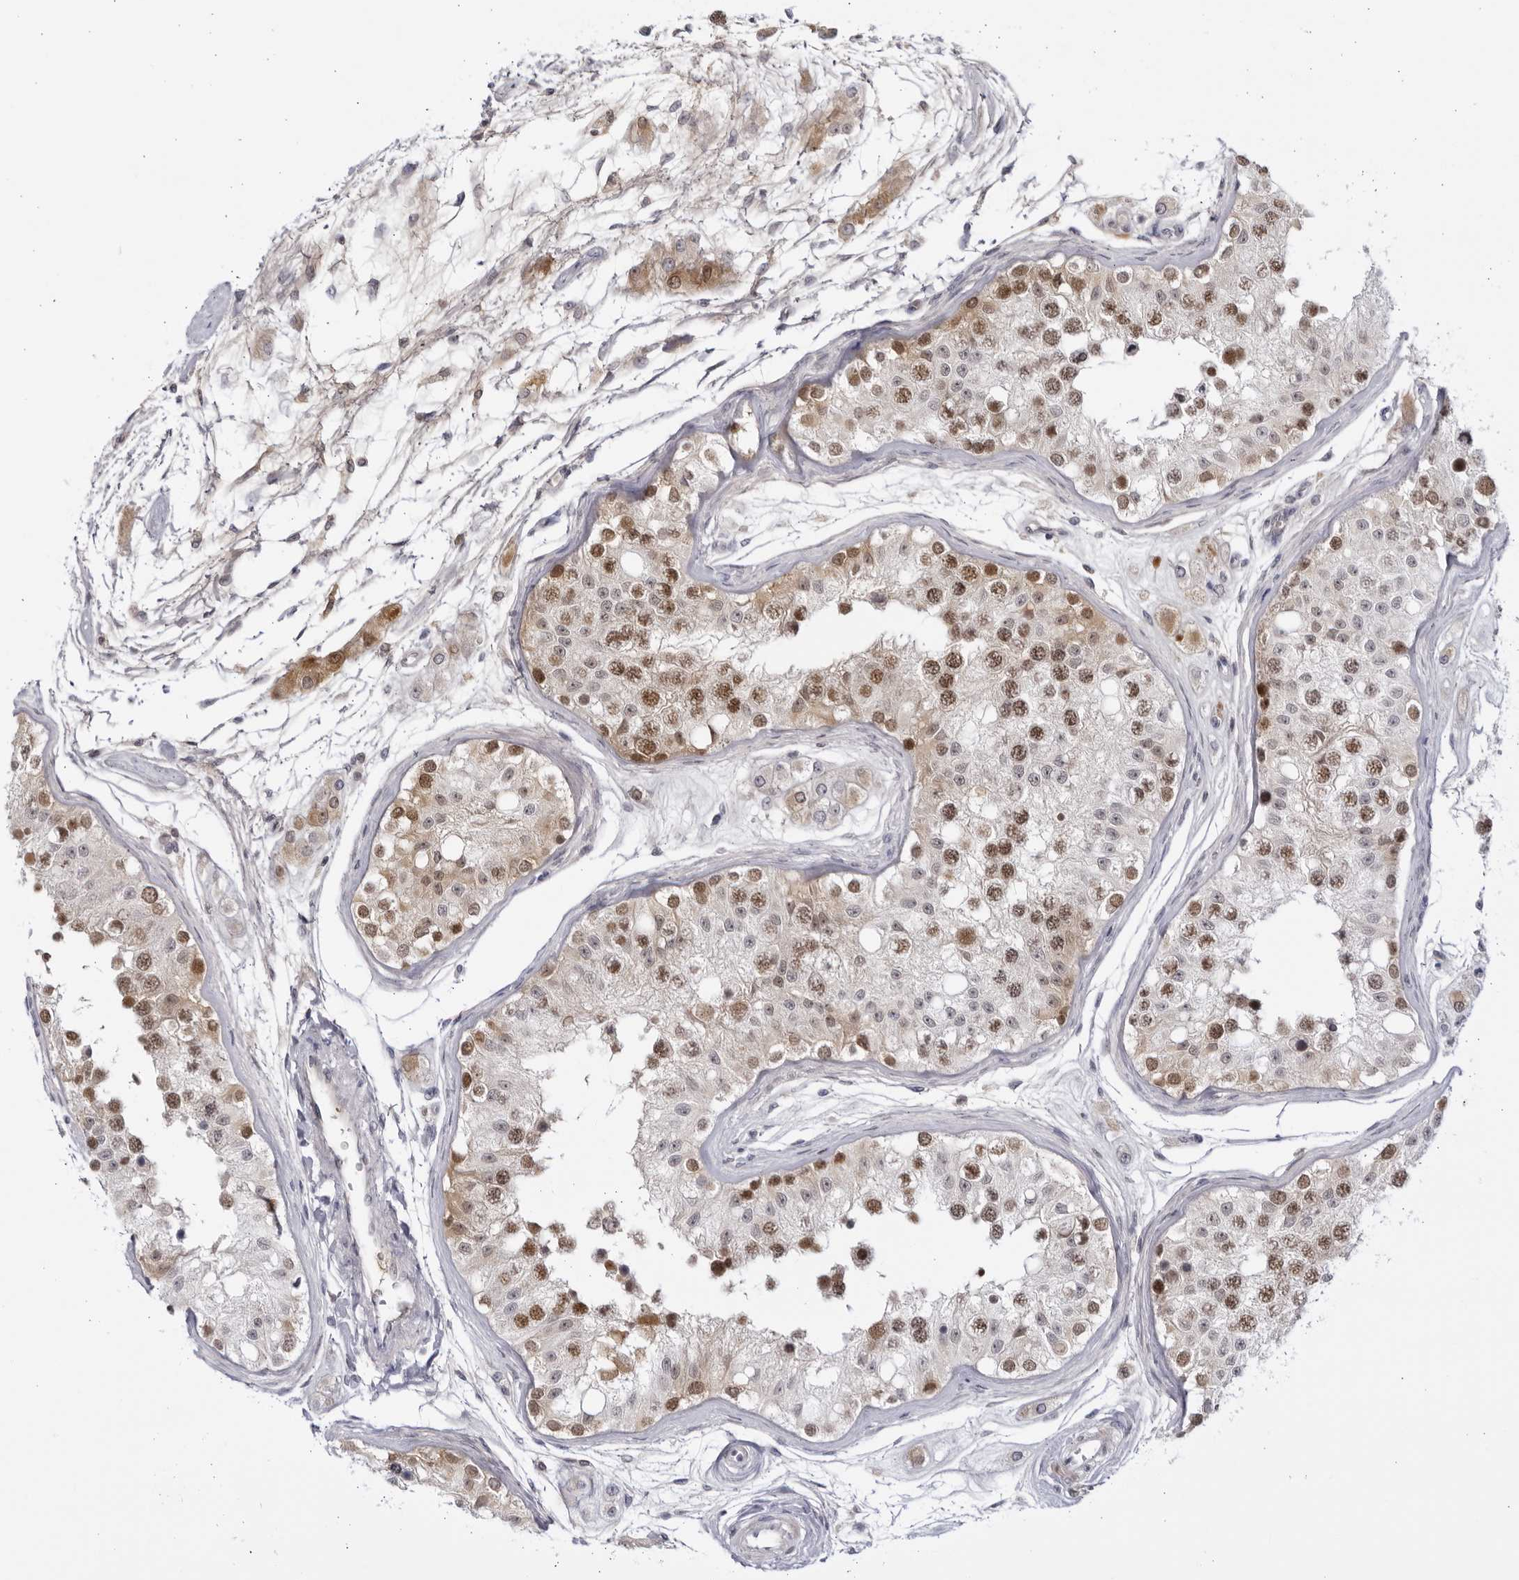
{"staining": {"intensity": "moderate", "quantity": "25%-75%", "location": "cytoplasmic/membranous,nuclear"}, "tissue": "testis", "cell_type": "Cells in seminiferous ducts", "image_type": "normal", "snomed": [{"axis": "morphology", "description": "Normal tissue, NOS"}, {"axis": "morphology", "description": "Adenocarcinoma, metastatic, NOS"}, {"axis": "topography", "description": "Testis"}], "caption": "Cells in seminiferous ducts reveal medium levels of moderate cytoplasmic/membranous,nuclear expression in approximately 25%-75% of cells in normal testis.", "gene": "CNBD1", "patient": {"sex": "male", "age": 26}}